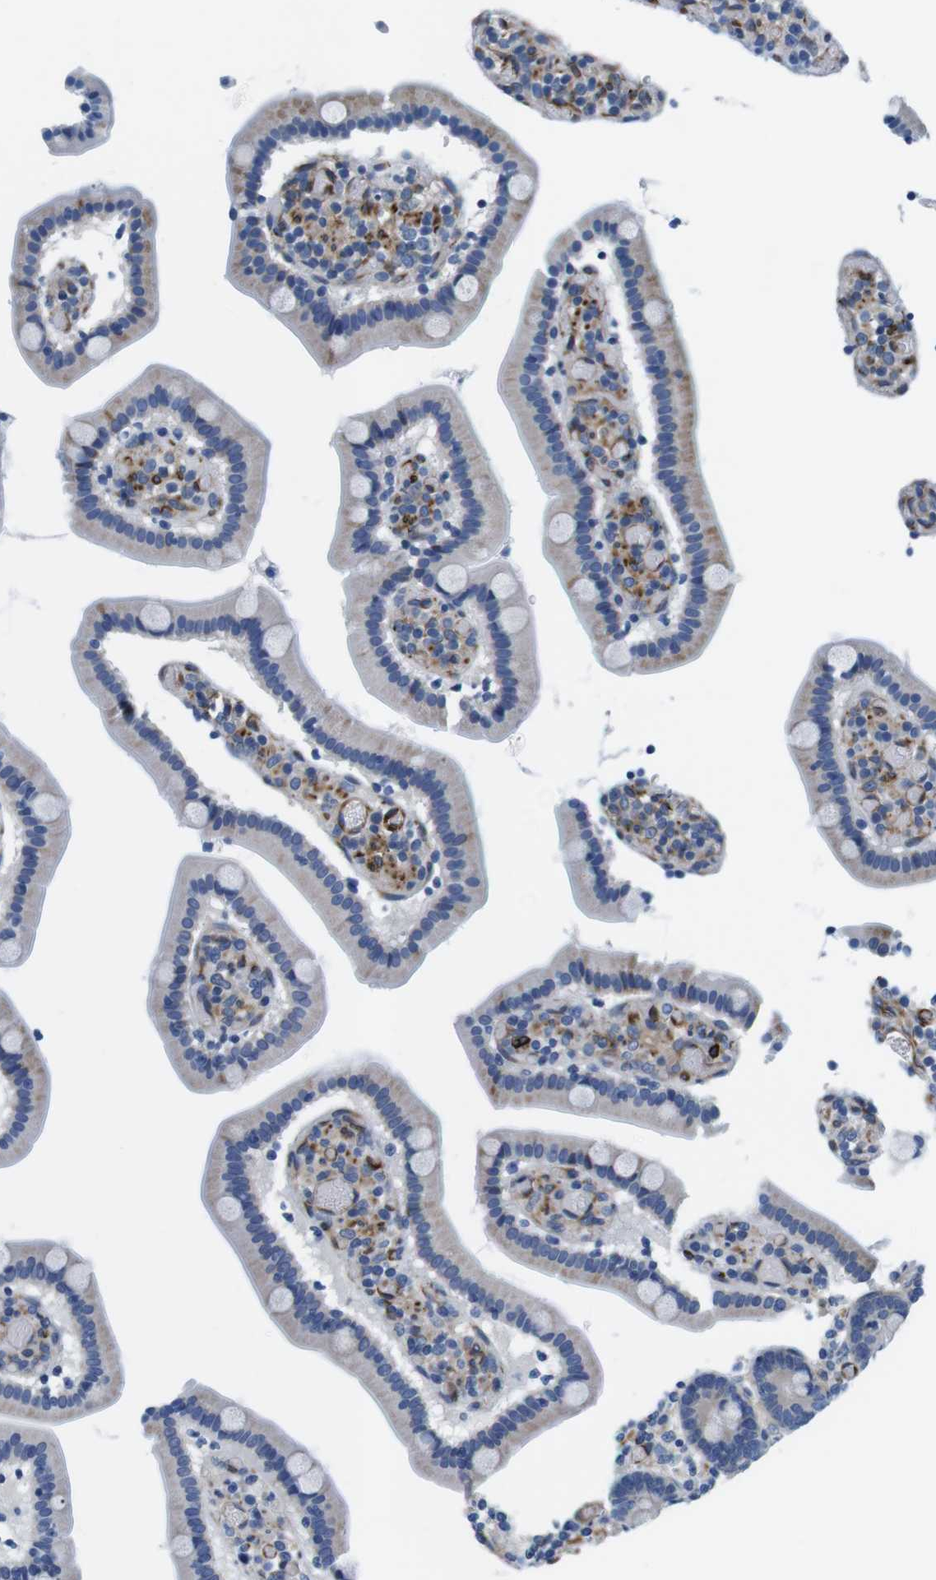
{"staining": {"intensity": "moderate", "quantity": "25%-75%", "location": "cytoplasmic/membranous"}, "tissue": "duodenum", "cell_type": "Glandular cells", "image_type": "normal", "snomed": [{"axis": "morphology", "description": "Normal tissue, NOS"}, {"axis": "topography", "description": "Duodenum"}], "caption": "Immunohistochemical staining of benign duodenum exhibits moderate cytoplasmic/membranous protein positivity in about 25%-75% of glandular cells.", "gene": "EMP2", "patient": {"sex": "female", "age": 53}}